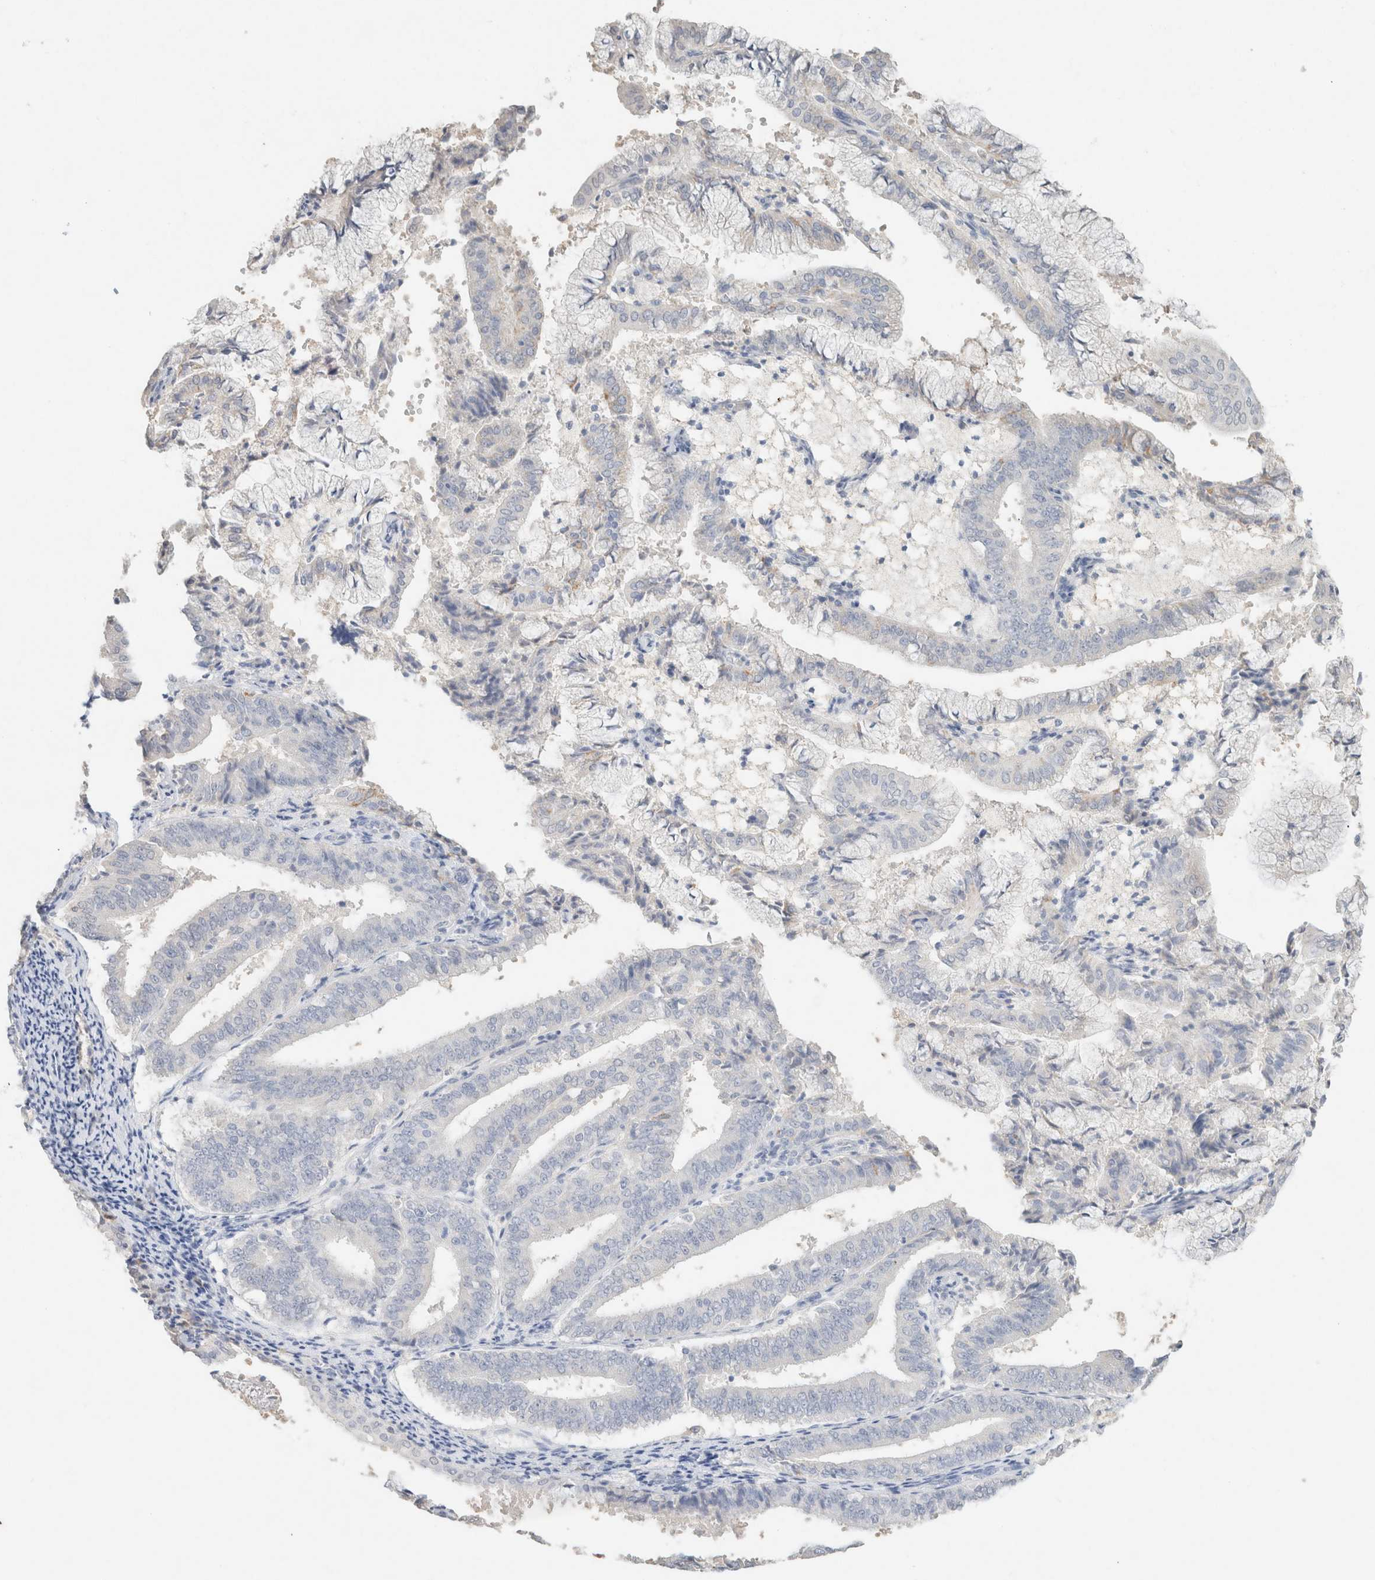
{"staining": {"intensity": "negative", "quantity": "none", "location": "none"}, "tissue": "endometrial cancer", "cell_type": "Tumor cells", "image_type": "cancer", "snomed": [{"axis": "morphology", "description": "Adenocarcinoma, NOS"}, {"axis": "topography", "description": "Endometrium"}], "caption": "This is a micrograph of immunohistochemistry staining of endometrial adenocarcinoma, which shows no staining in tumor cells.", "gene": "CPA1", "patient": {"sex": "female", "age": 63}}